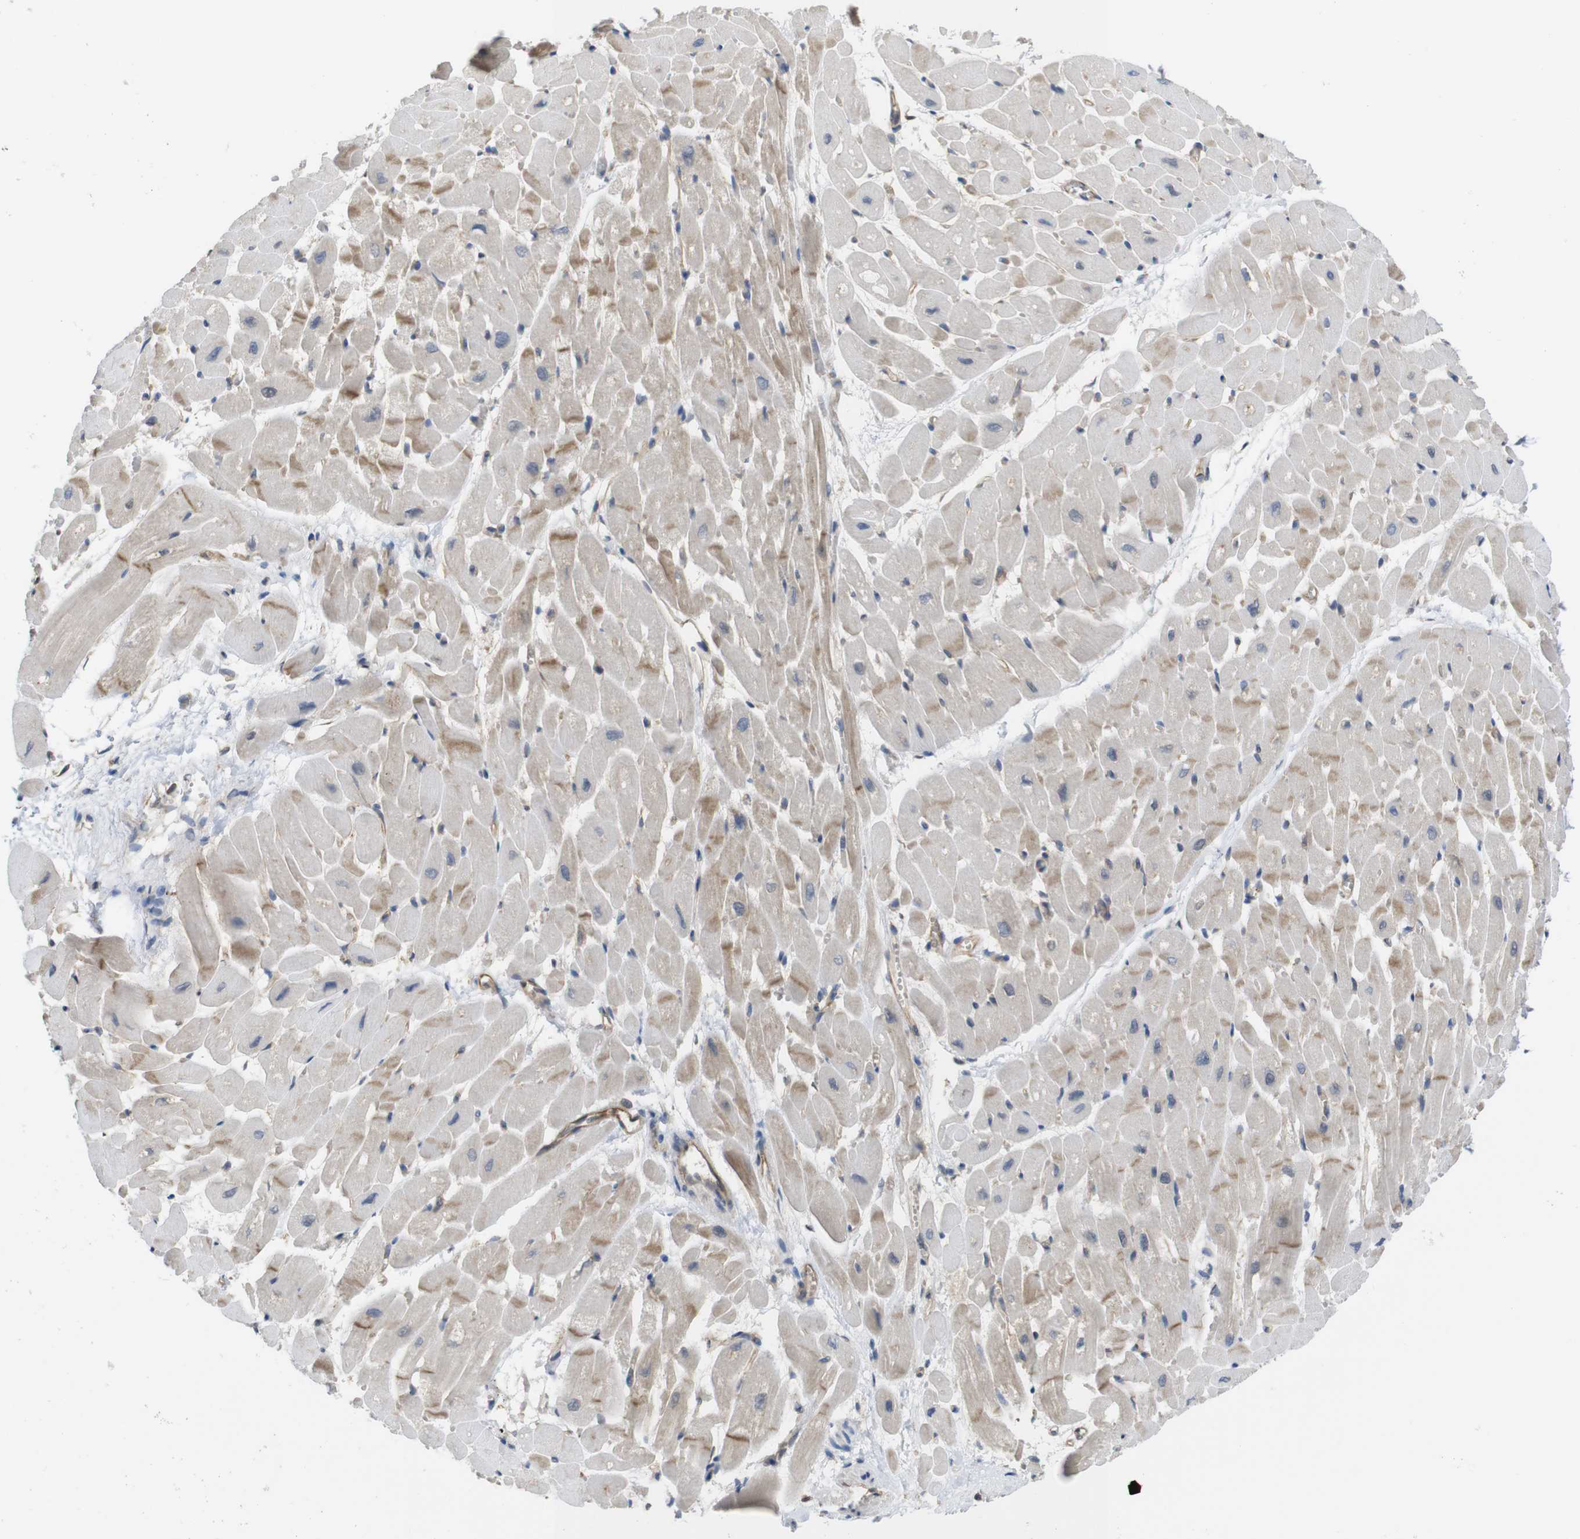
{"staining": {"intensity": "weak", "quantity": ">75%", "location": "cytoplasmic/membranous"}, "tissue": "heart muscle", "cell_type": "Cardiomyocytes", "image_type": "normal", "snomed": [{"axis": "morphology", "description": "Normal tissue, NOS"}, {"axis": "topography", "description": "Heart"}], "caption": "Immunohistochemistry (IHC) micrograph of normal human heart muscle stained for a protein (brown), which shows low levels of weak cytoplasmic/membranous staining in approximately >75% of cardiomyocytes.", "gene": "ZDHHC5", "patient": {"sex": "male", "age": 45}}